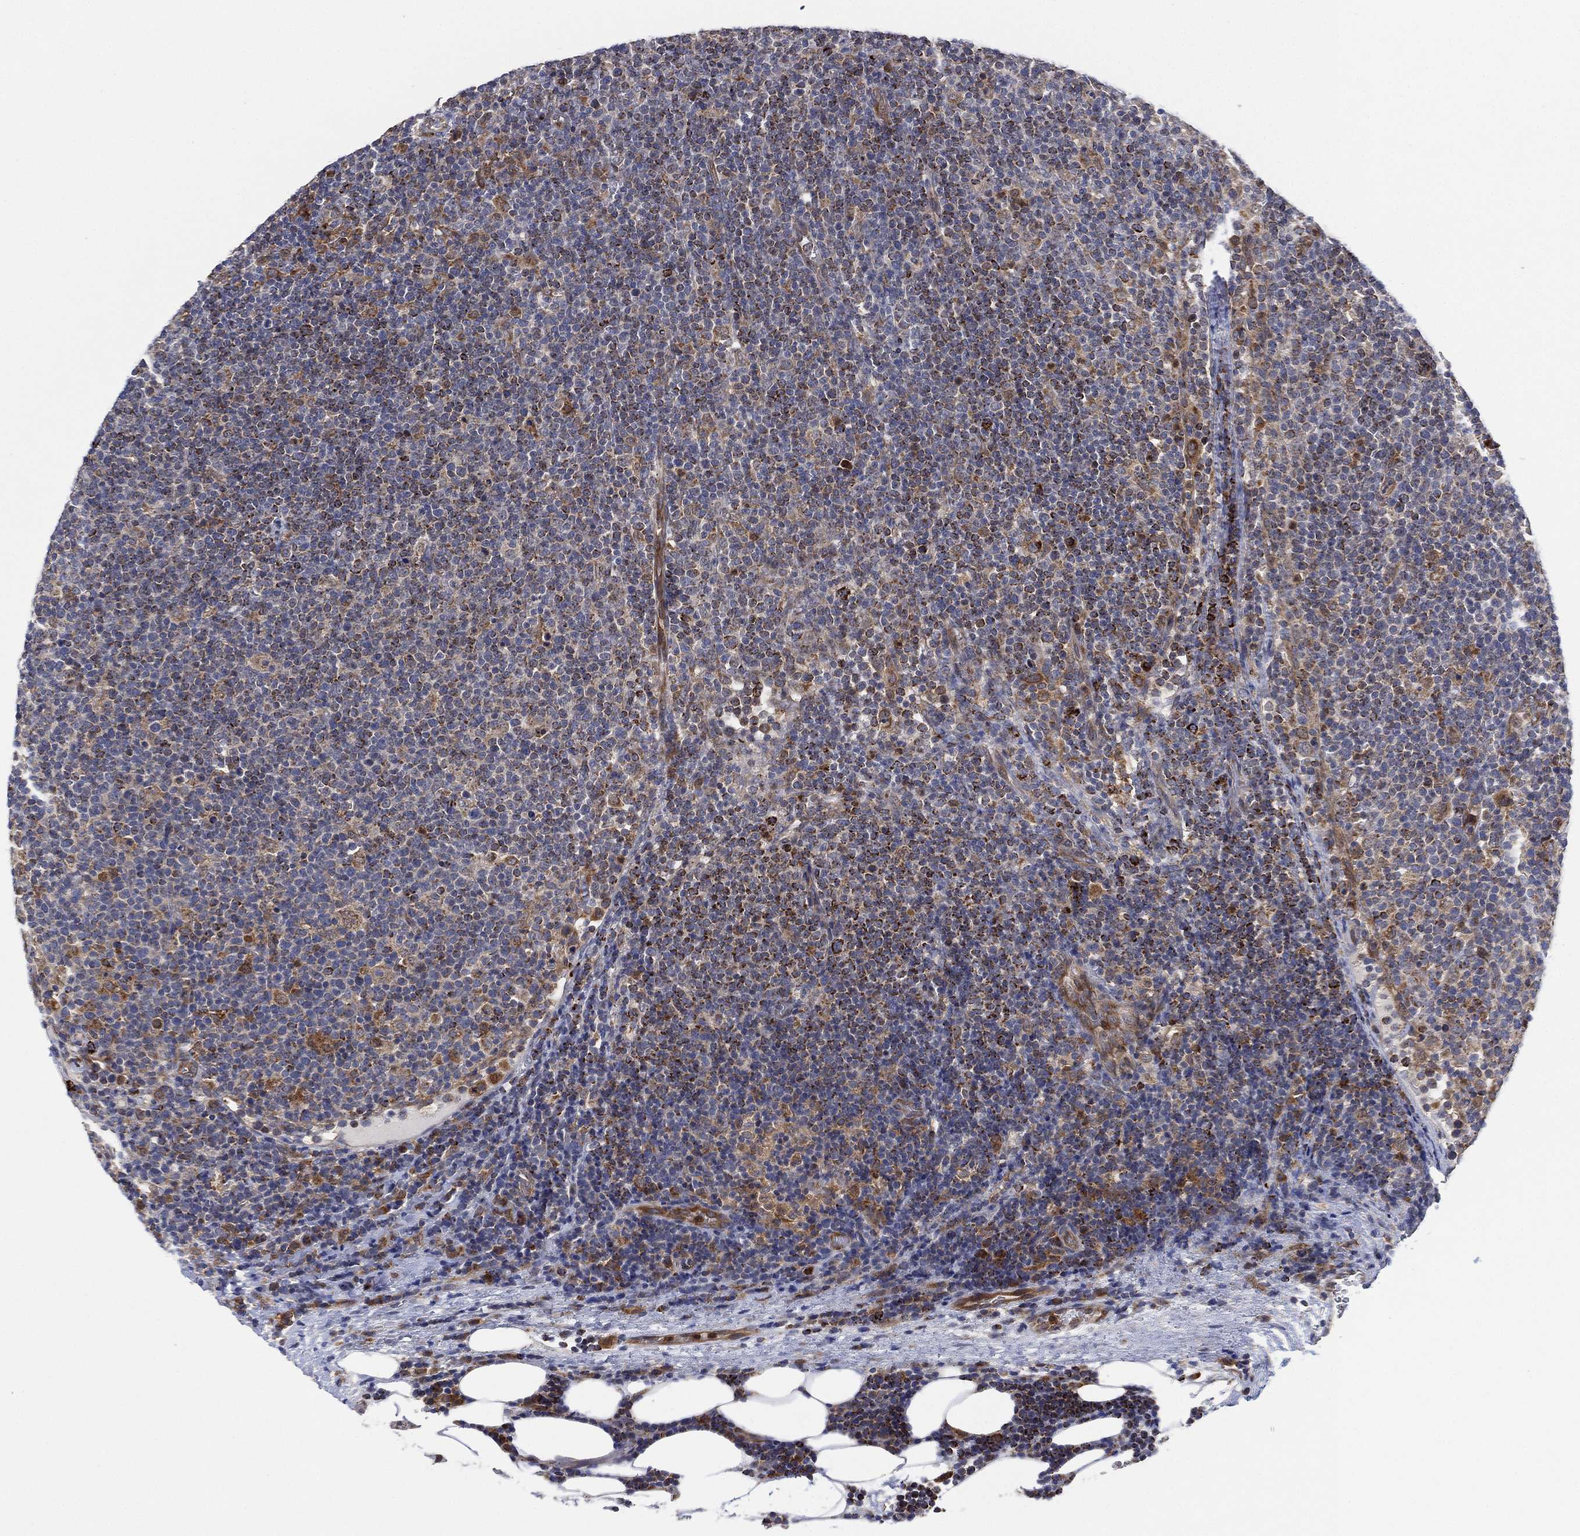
{"staining": {"intensity": "moderate", "quantity": "<25%", "location": "cytoplasmic/membranous"}, "tissue": "lymphoma", "cell_type": "Tumor cells", "image_type": "cancer", "snomed": [{"axis": "morphology", "description": "Malignant lymphoma, non-Hodgkin's type, High grade"}, {"axis": "topography", "description": "Lymph node"}], "caption": "IHC micrograph of neoplastic tissue: lymphoma stained using IHC demonstrates low levels of moderate protein expression localized specifically in the cytoplasmic/membranous of tumor cells, appearing as a cytoplasmic/membranous brown color.", "gene": "FES", "patient": {"sex": "male", "age": 61}}